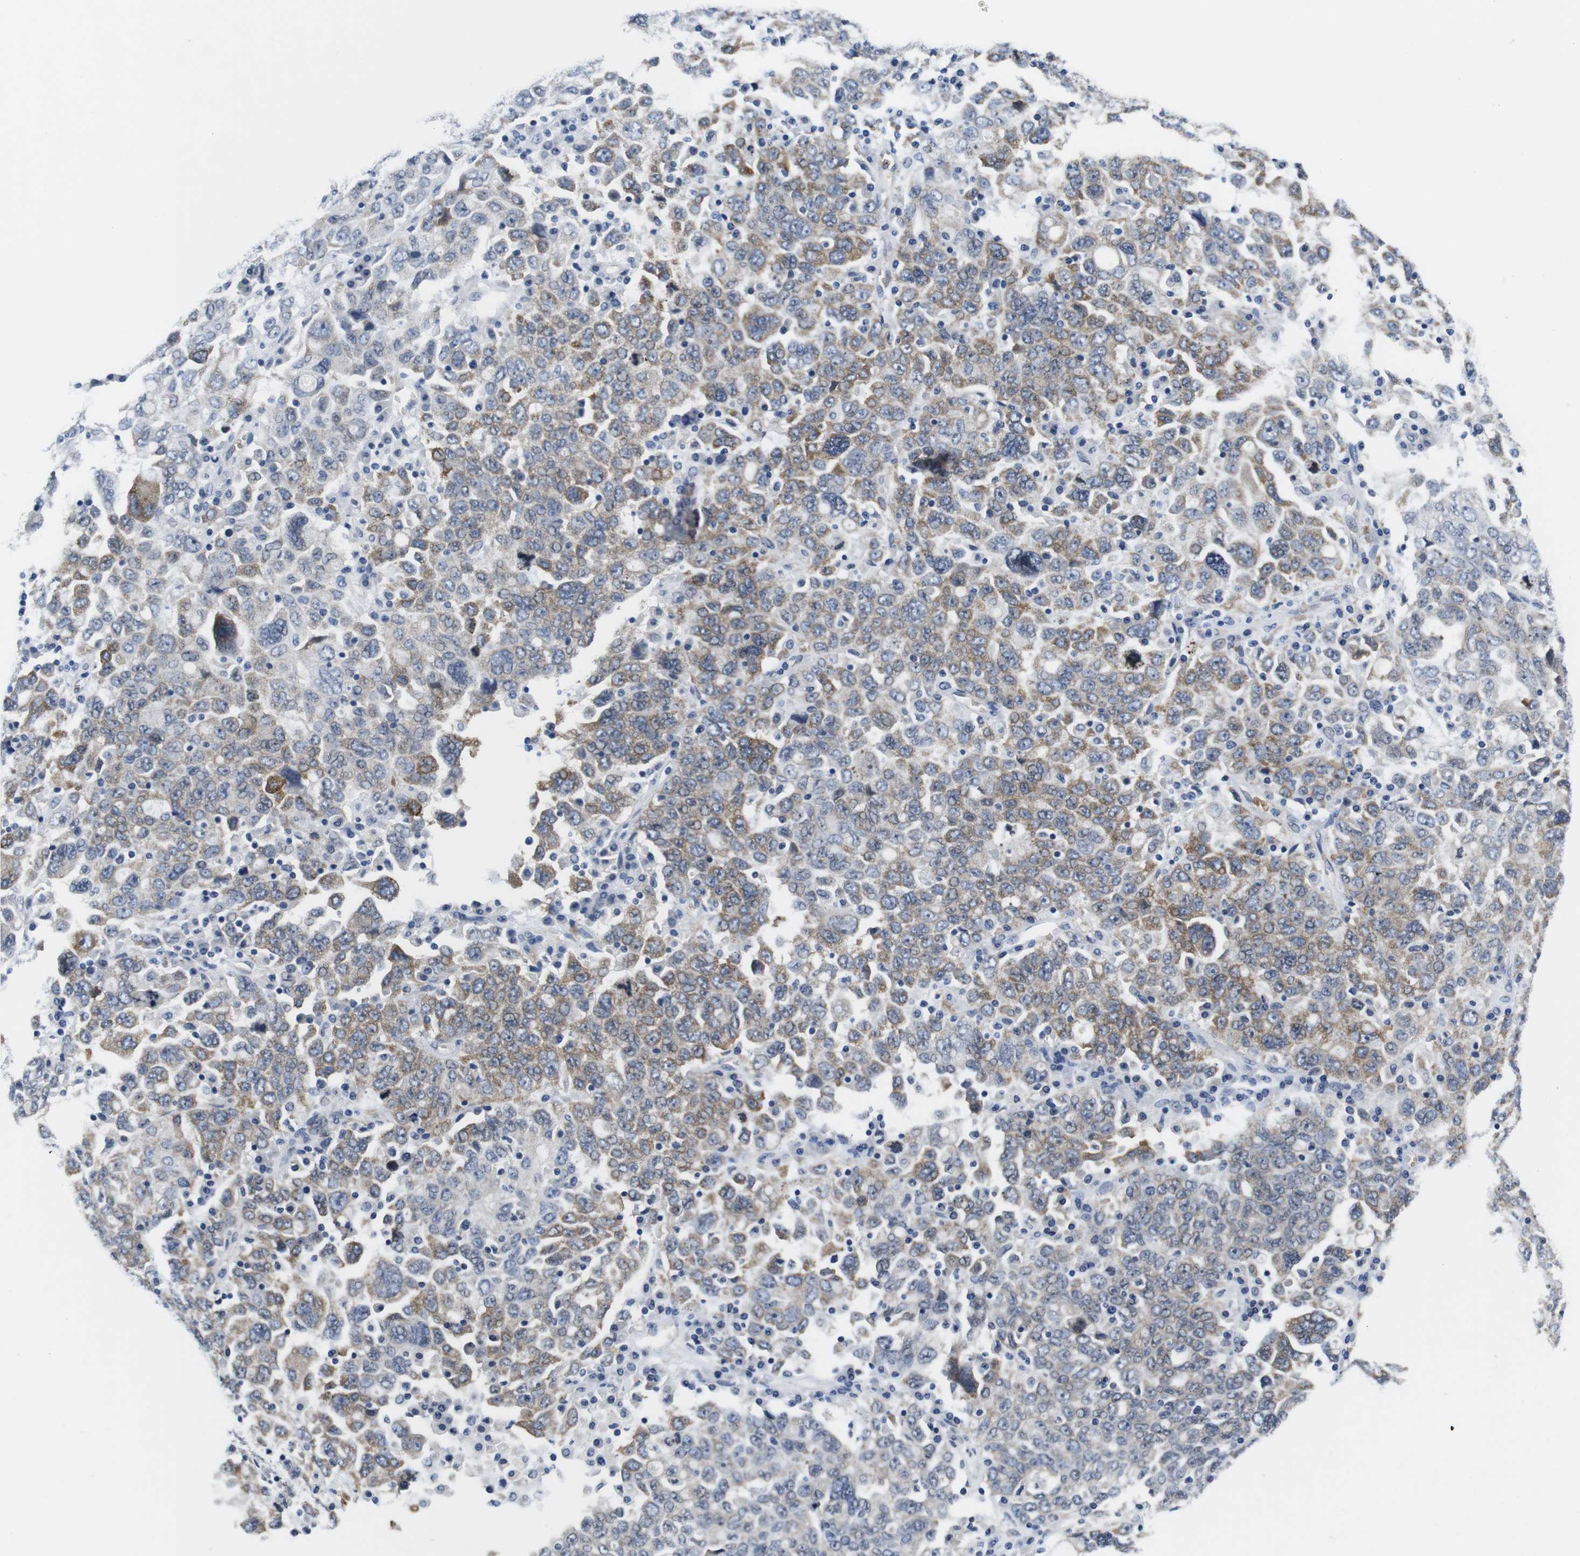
{"staining": {"intensity": "moderate", "quantity": "25%-75%", "location": "cytoplasmic/membranous"}, "tissue": "ovarian cancer", "cell_type": "Tumor cells", "image_type": "cancer", "snomed": [{"axis": "morphology", "description": "Carcinoma, endometroid"}, {"axis": "topography", "description": "Ovary"}], "caption": "IHC micrograph of neoplastic tissue: human ovarian cancer stained using IHC shows medium levels of moderate protein expression localized specifically in the cytoplasmic/membranous of tumor cells, appearing as a cytoplasmic/membranous brown color.", "gene": "SOCS3", "patient": {"sex": "female", "age": 62}}